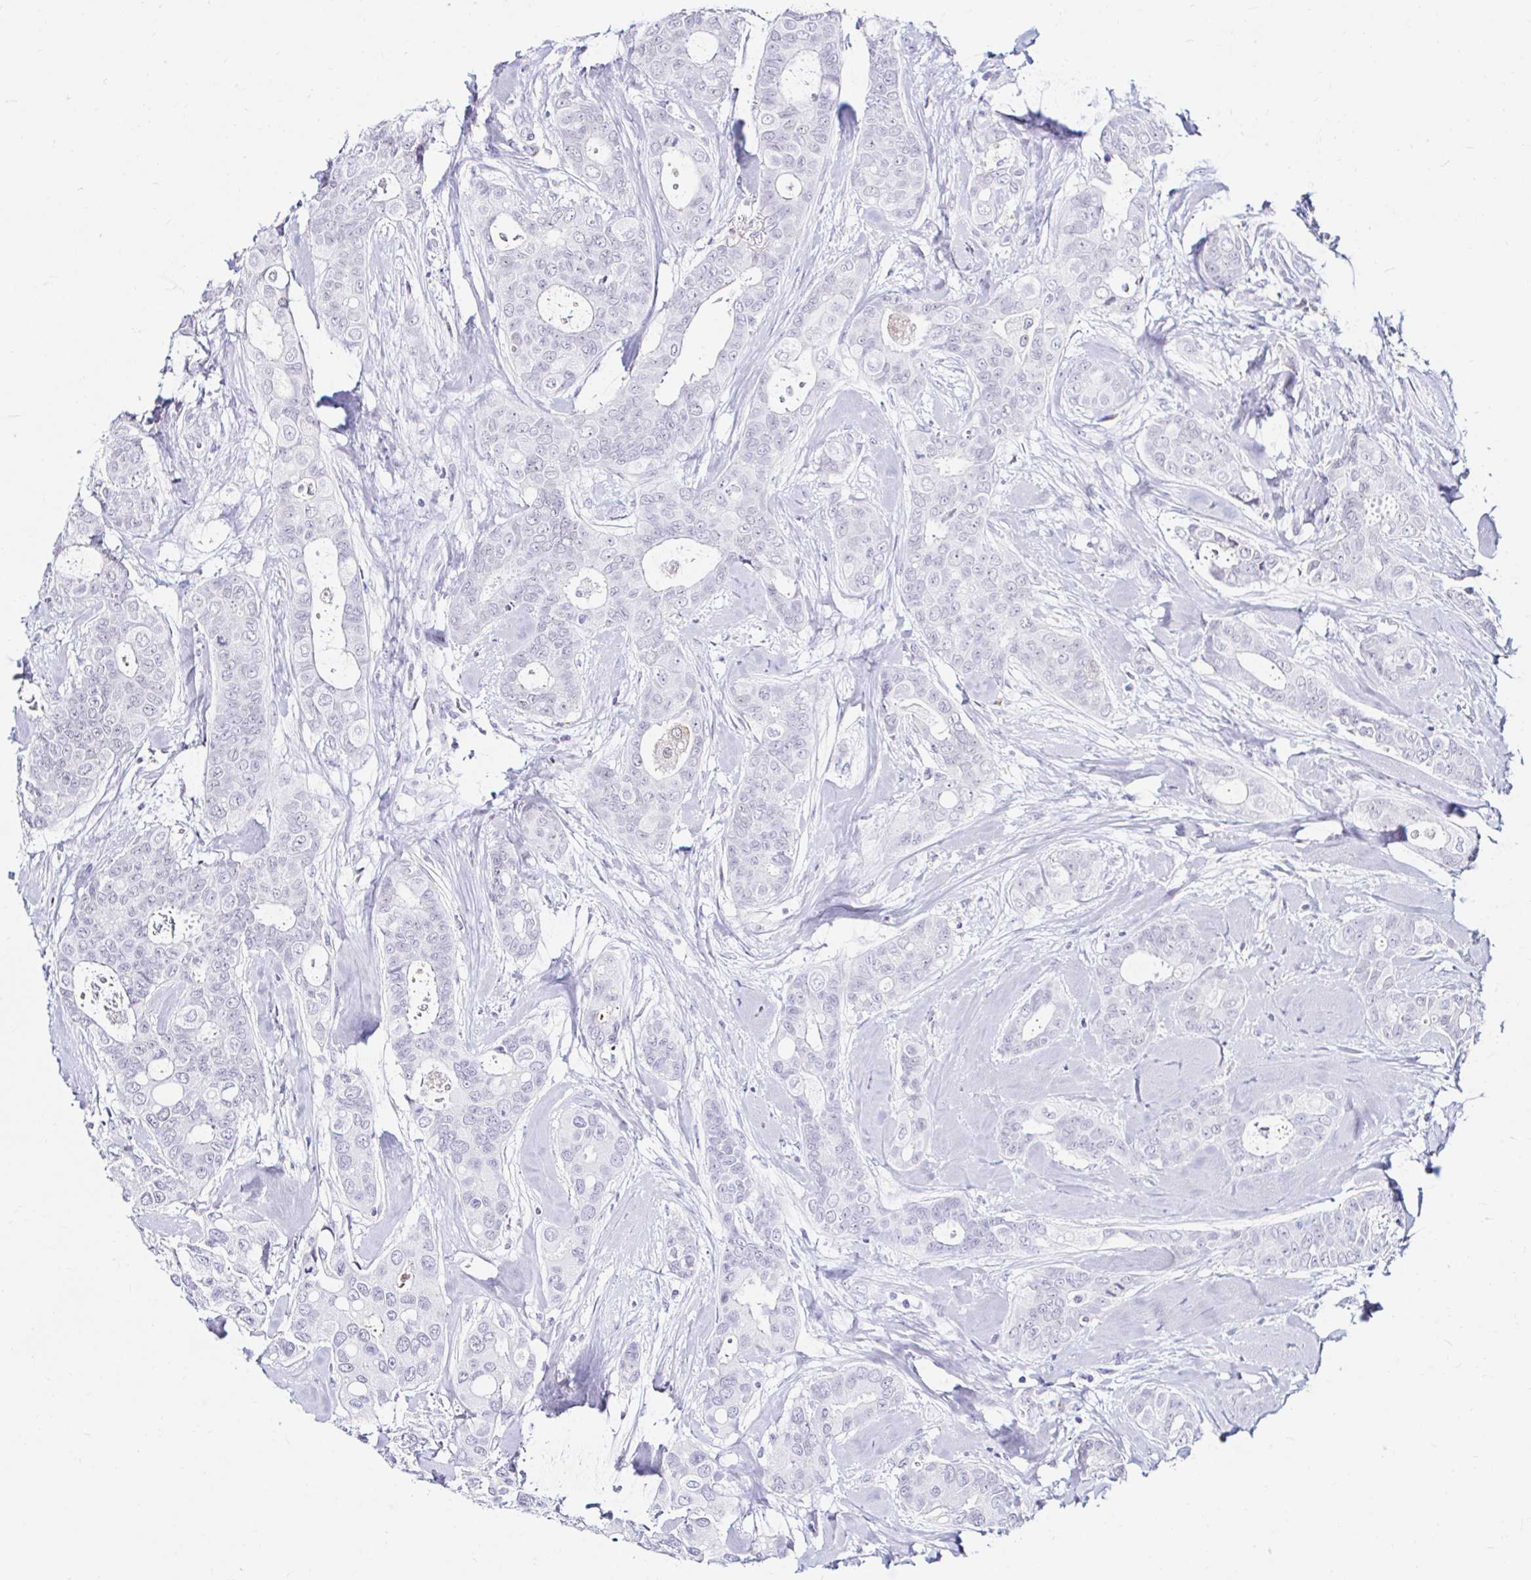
{"staining": {"intensity": "negative", "quantity": "none", "location": "none"}, "tissue": "breast cancer", "cell_type": "Tumor cells", "image_type": "cancer", "snomed": [{"axis": "morphology", "description": "Duct carcinoma"}, {"axis": "topography", "description": "Breast"}], "caption": "There is no significant expression in tumor cells of breast cancer.", "gene": "CYBB", "patient": {"sex": "female", "age": 45}}